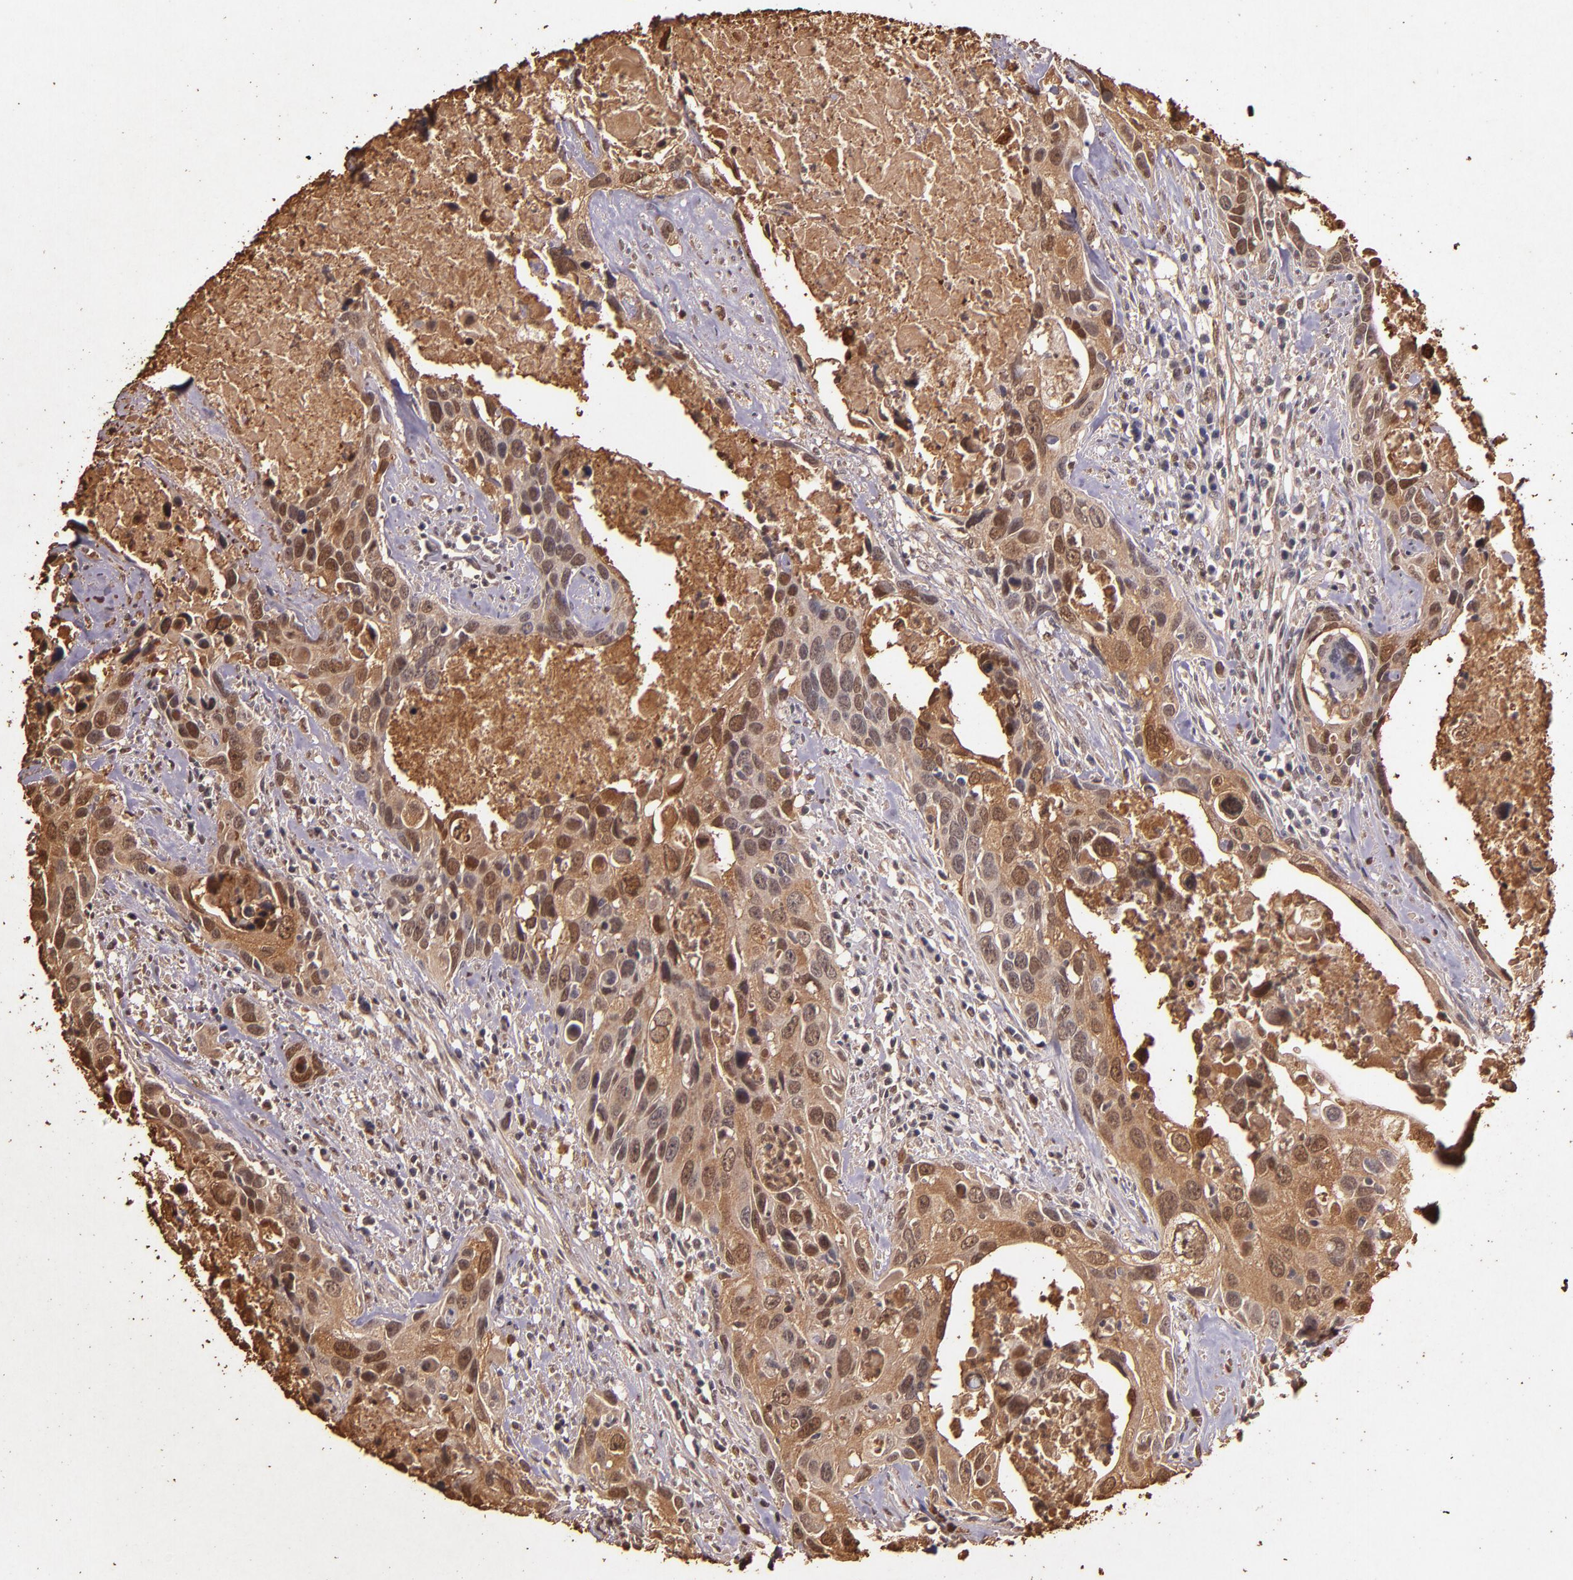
{"staining": {"intensity": "moderate", "quantity": ">75%", "location": "cytoplasmic/membranous,nuclear"}, "tissue": "urothelial cancer", "cell_type": "Tumor cells", "image_type": "cancer", "snomed": [{"axis": "morphology", "description": "Urothelial carcinoma, High grade"}, {"axis": "topography", "description": "Urinary bladder"}], "caption": "Urothelial cancer stained with a protein marker reveals moderate staining in tumor cells.", "gene": "S100A6", "patient": {"sex": "male", "age": 71}}